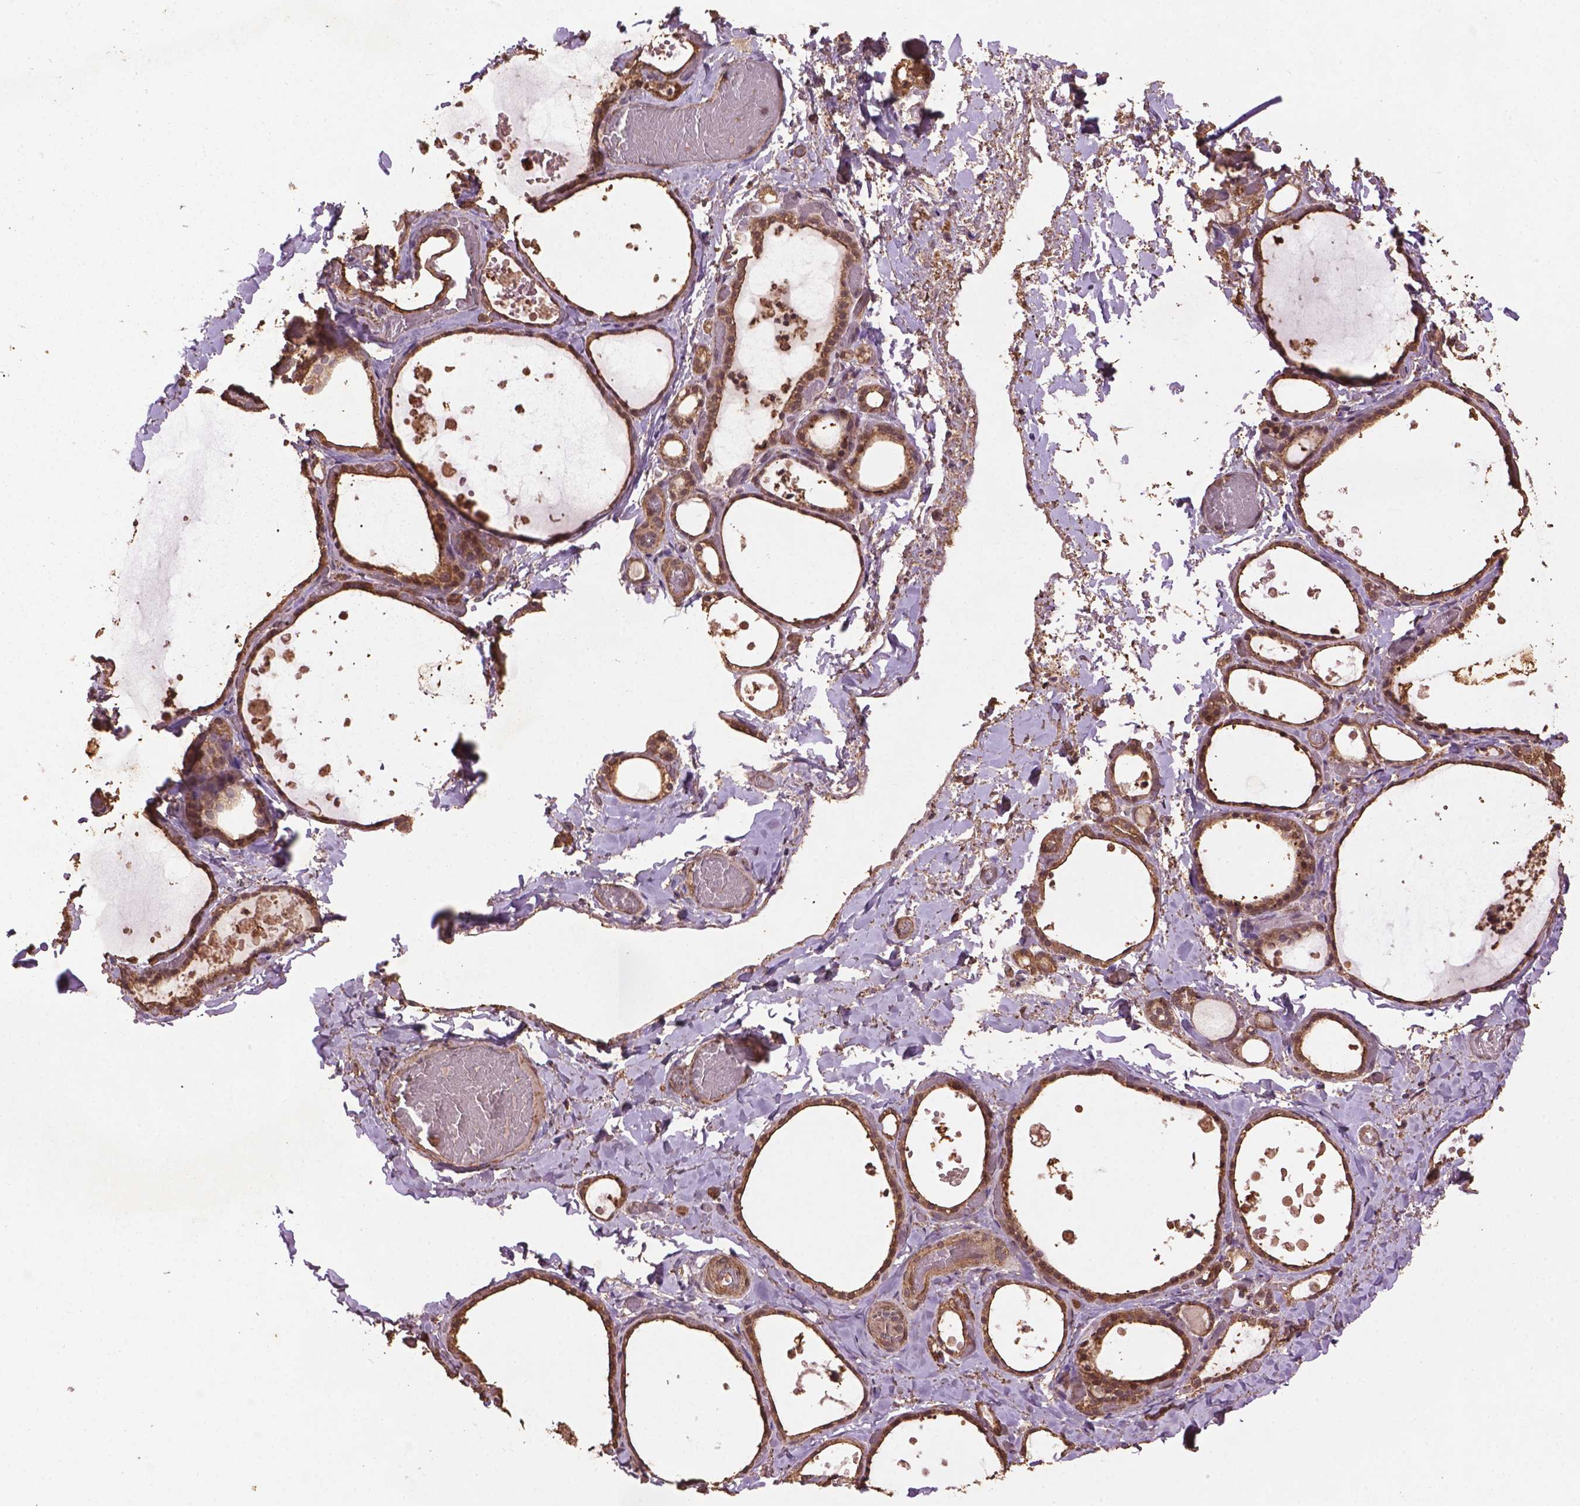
{"staining": {"intensity": "weak", "quantity": ">75%", "location": "cytoplasmic/membranous,nuclear"}, "tissue": "thyroid gland", "cell_type": "Glandular cells", "image_type": "normal", "snomed": [{"axis": "morphology", "description": "Normal tissue, NOS"}, {"axis": "topography", "description": "Thyroid gland"}], "caption": "Brown immunohistochemical staining in normal human thyroid gland exhibits weak cytoplasmic/membranous,nuclear staining in approximately >75% of glandular cells.", "gene": "BABAM1", "patient": {"sex": "female", "age": 56}}